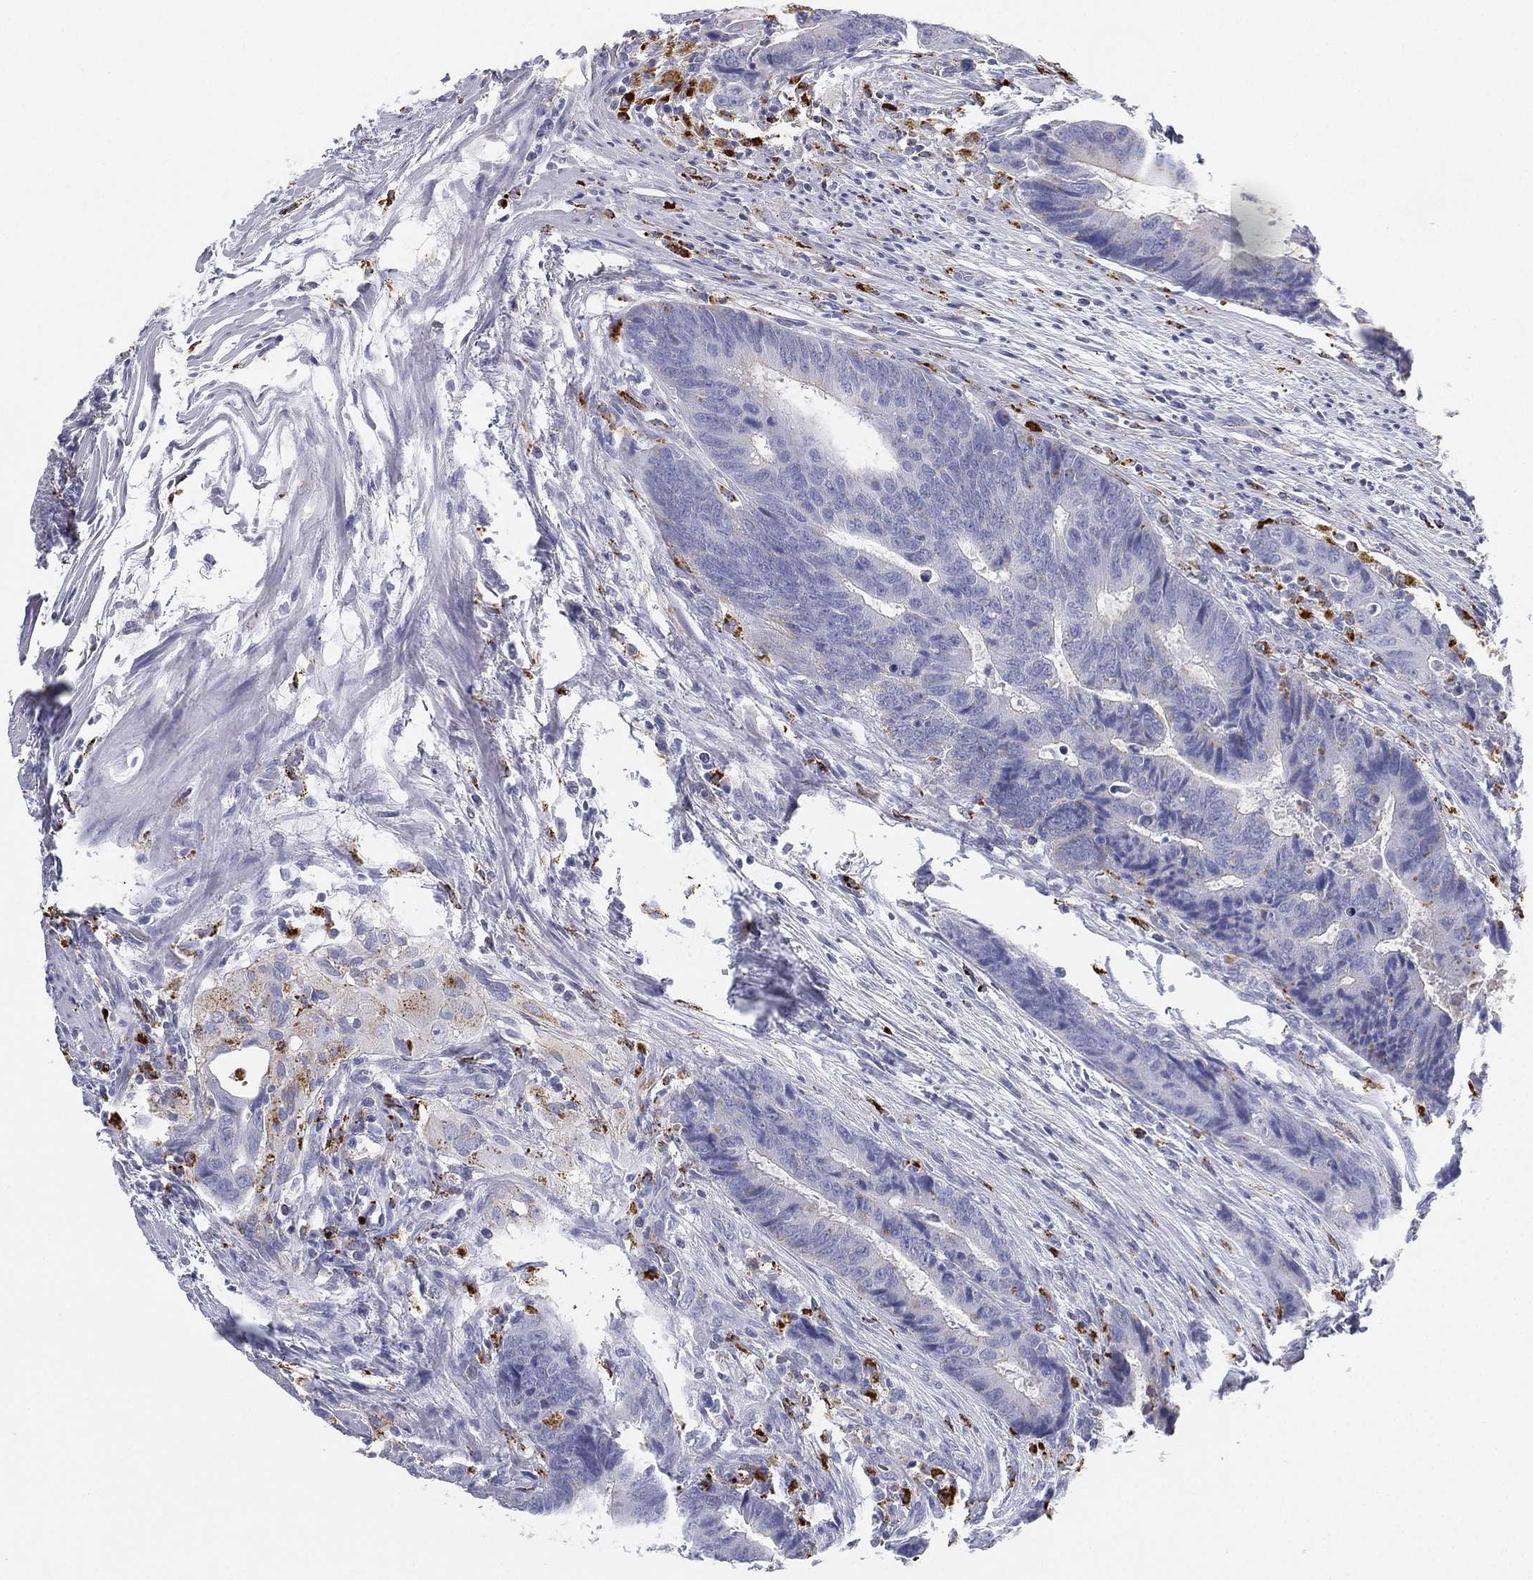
{"staining": {"intensity": "negative", "quantity": "none", "location": "none"}, "tissue": "colorectal cancer", "cell_type": "Tumor cells", "image_type": "cancer", "snomed": [{"axis": "morphology", "description": "Adenocarcinoma, NOS"}, {"axis": "topography", "description": "Colon"}], "caption": "This is a image of immunohistochemistry (IHC) staining of colorectal adenocarcinoma, which shows no positivity in tumor cells.", "gene": "NPC2", "patient": {"sex": "female", "age": 56}}